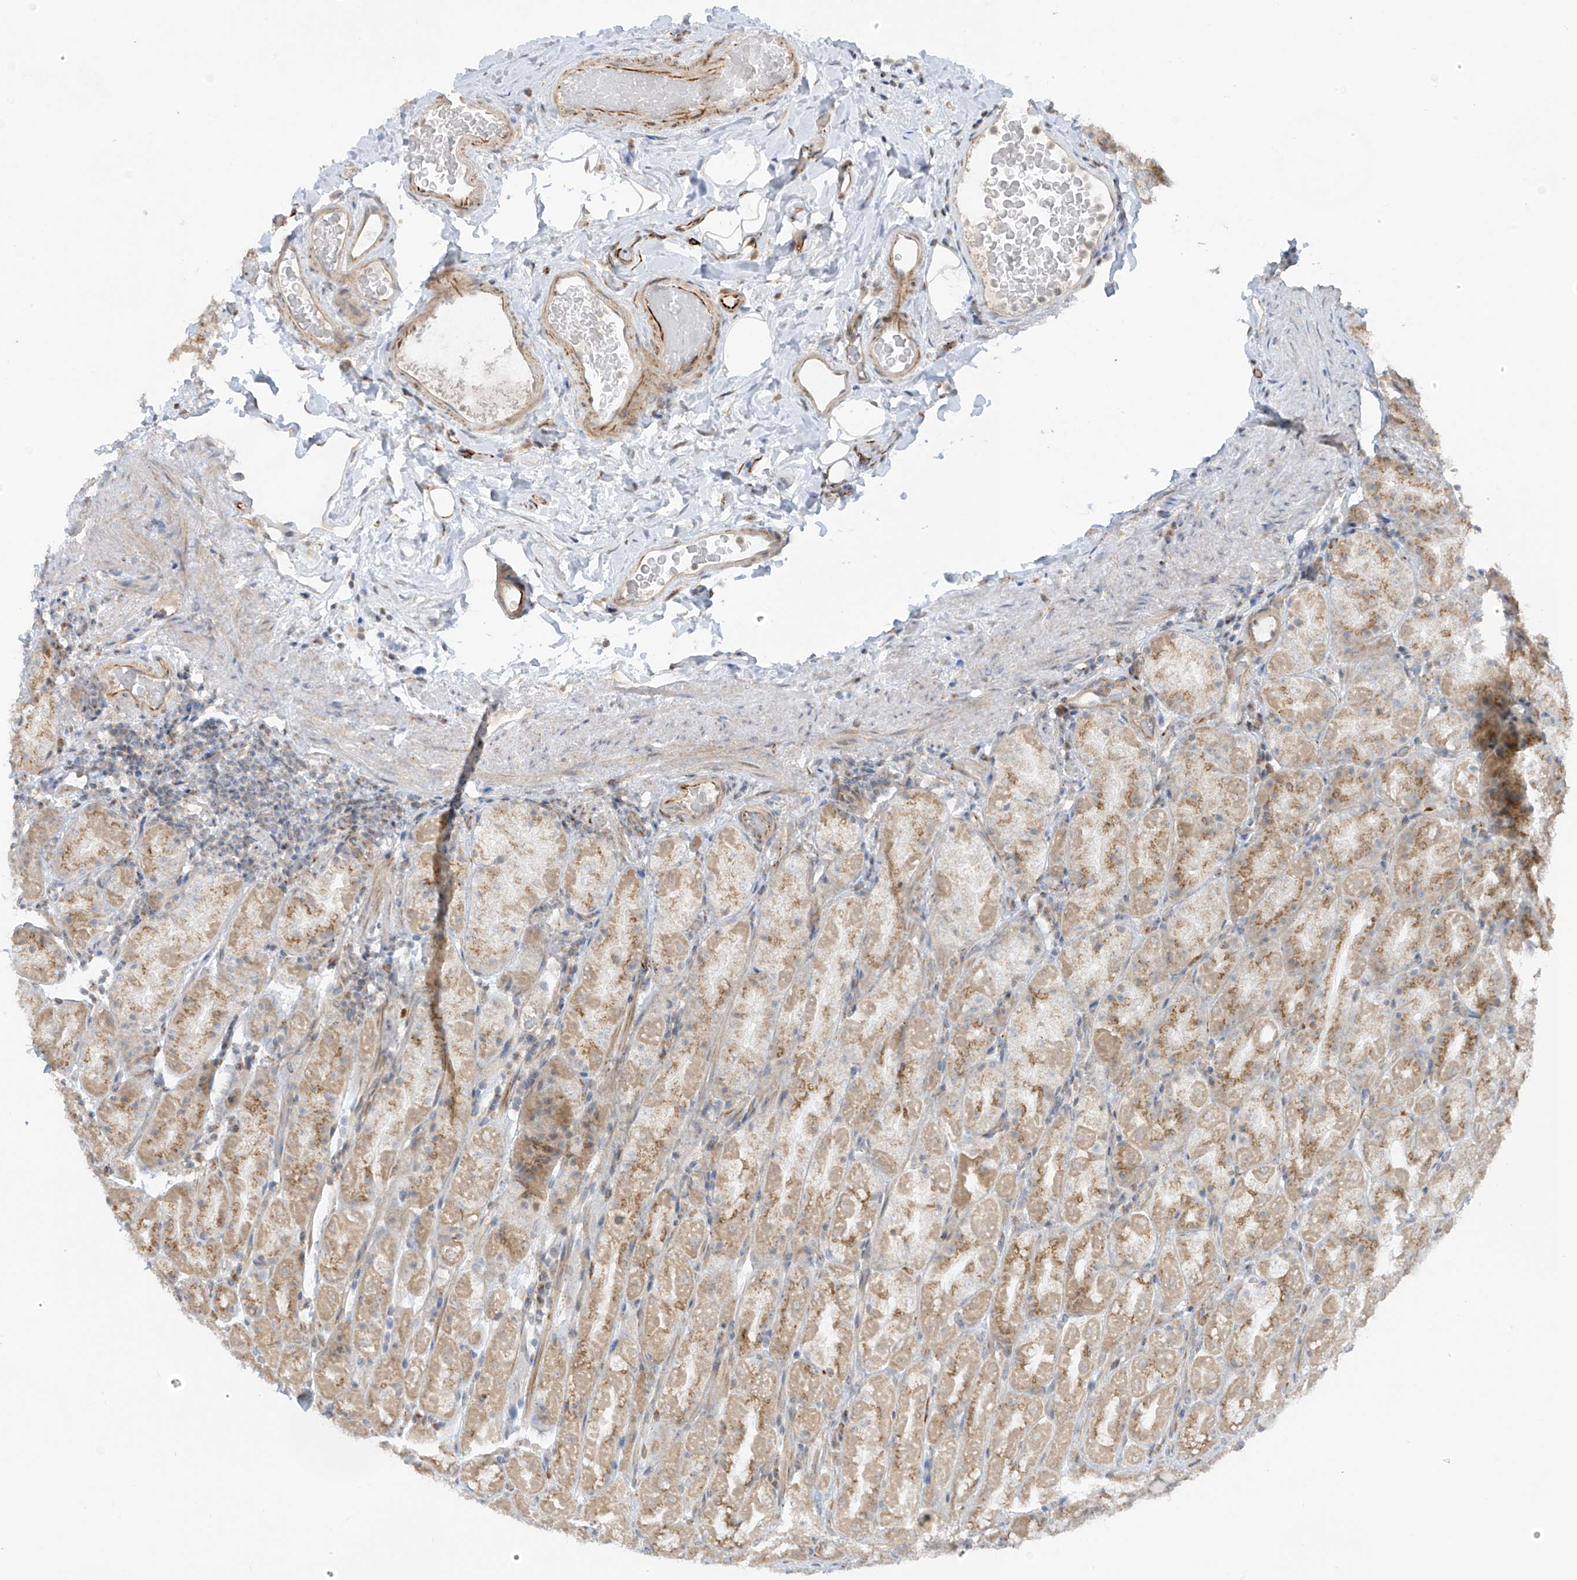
{"staining": {"intensity": "moderate", "quantity": "25%-75%", "location": "cytoplasmic/membranous"}, "tissue": "stomach", "cell_type": "Glandular cells", "image_type": "normal", "snomed": [{"axis": "morphology", "description": "Normal tissue, NOS"}, {"axis": "topography", "description": "Stomach, upper"}], "caption": "Normal stomach shows moderate cytoplasmic/membranous positivity in approximately 25%-75% of glandular cells, visualized by immunohistochemistry.", "gene": "HS6ST2", "patient": {"sex": "male", "age": 68}}